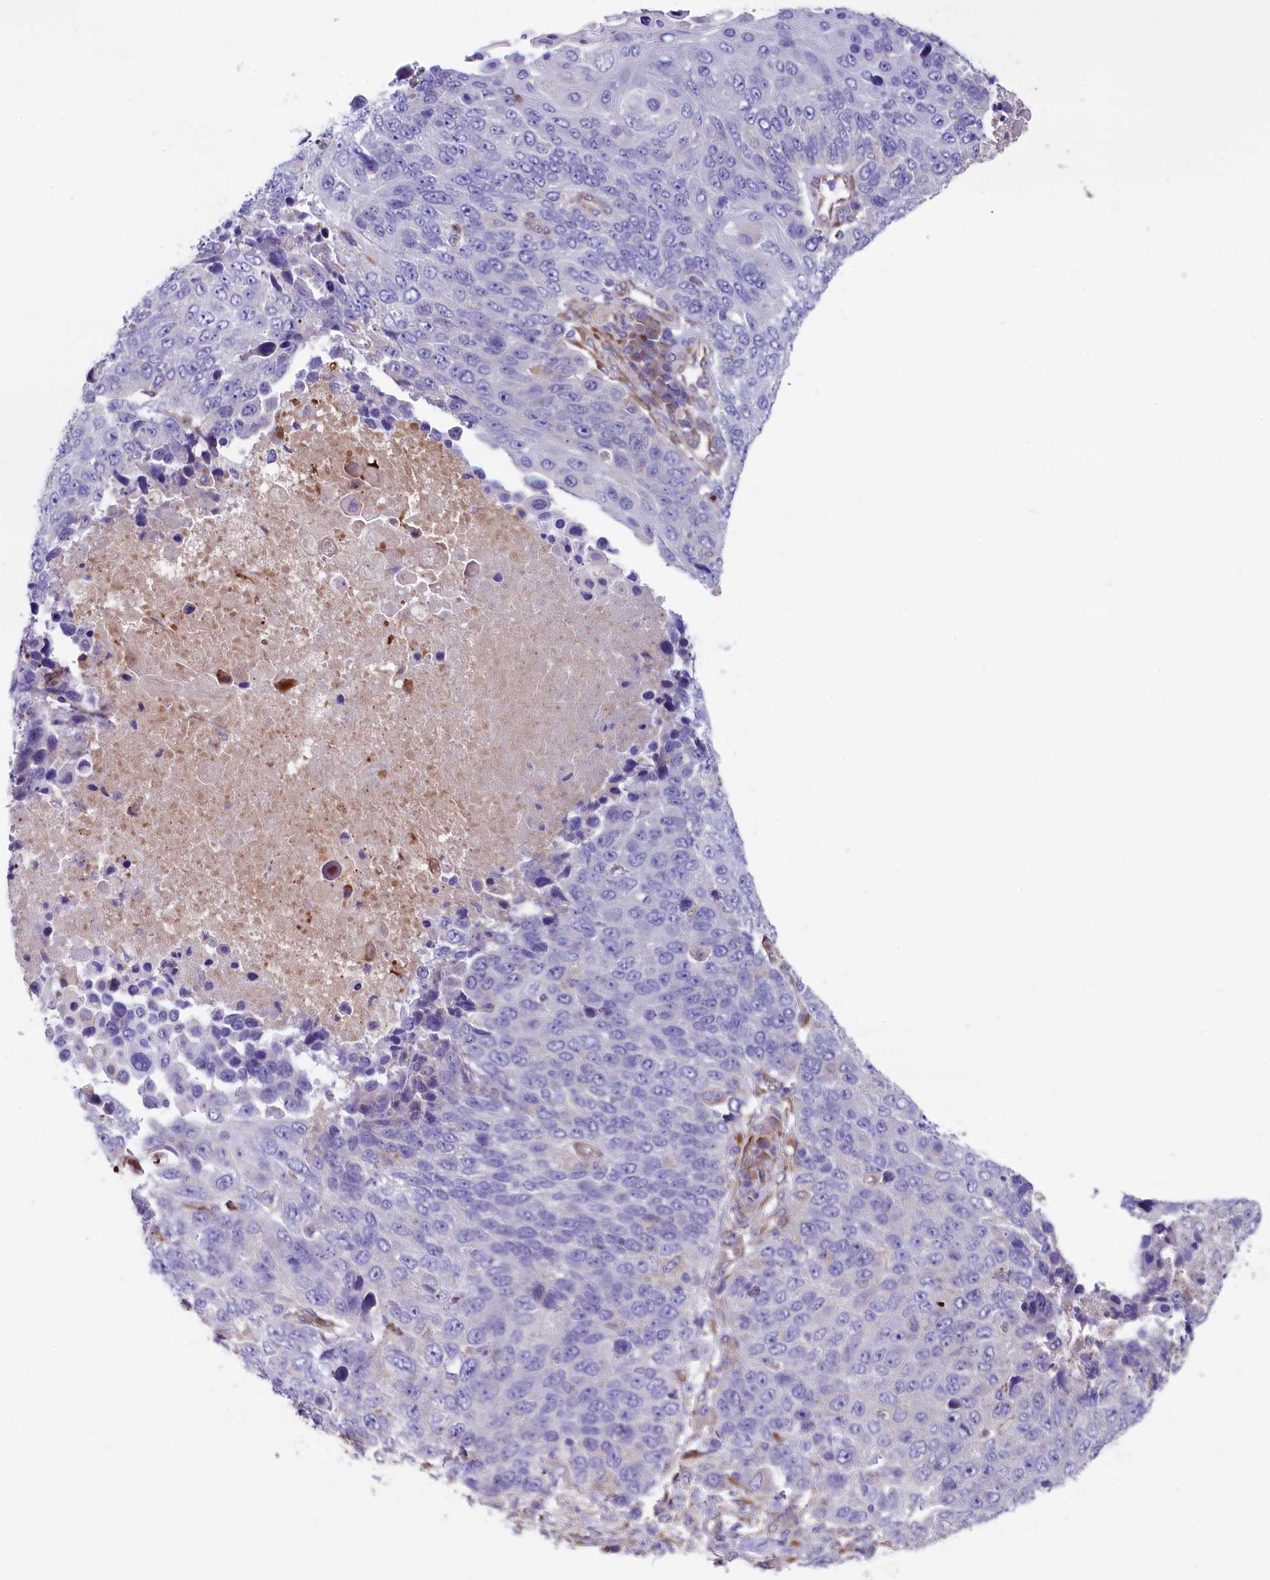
{"staining": {"intensity": "negative", "quantity": "none", "location": "none"}, "tissue": "lung cancer", "cell_type": "Tumor cells", "image_type": "cancer", "snomed": [{"axis": "morphology", "description": "Normal tissue, NOS"}, {"axis": "morphology", "description": "Squamous cell carcinoma, NOS"}, {"axis": "topography", "description": "Lymph node"}, {"axis": "topography", "description": "Lung"}], "caption": "Tumor cells show no significant protein positivity in lung cancer (squamous cell carcinoma).", "gene": "GPR108", "patient": {"sex": "male", "age": 66}}